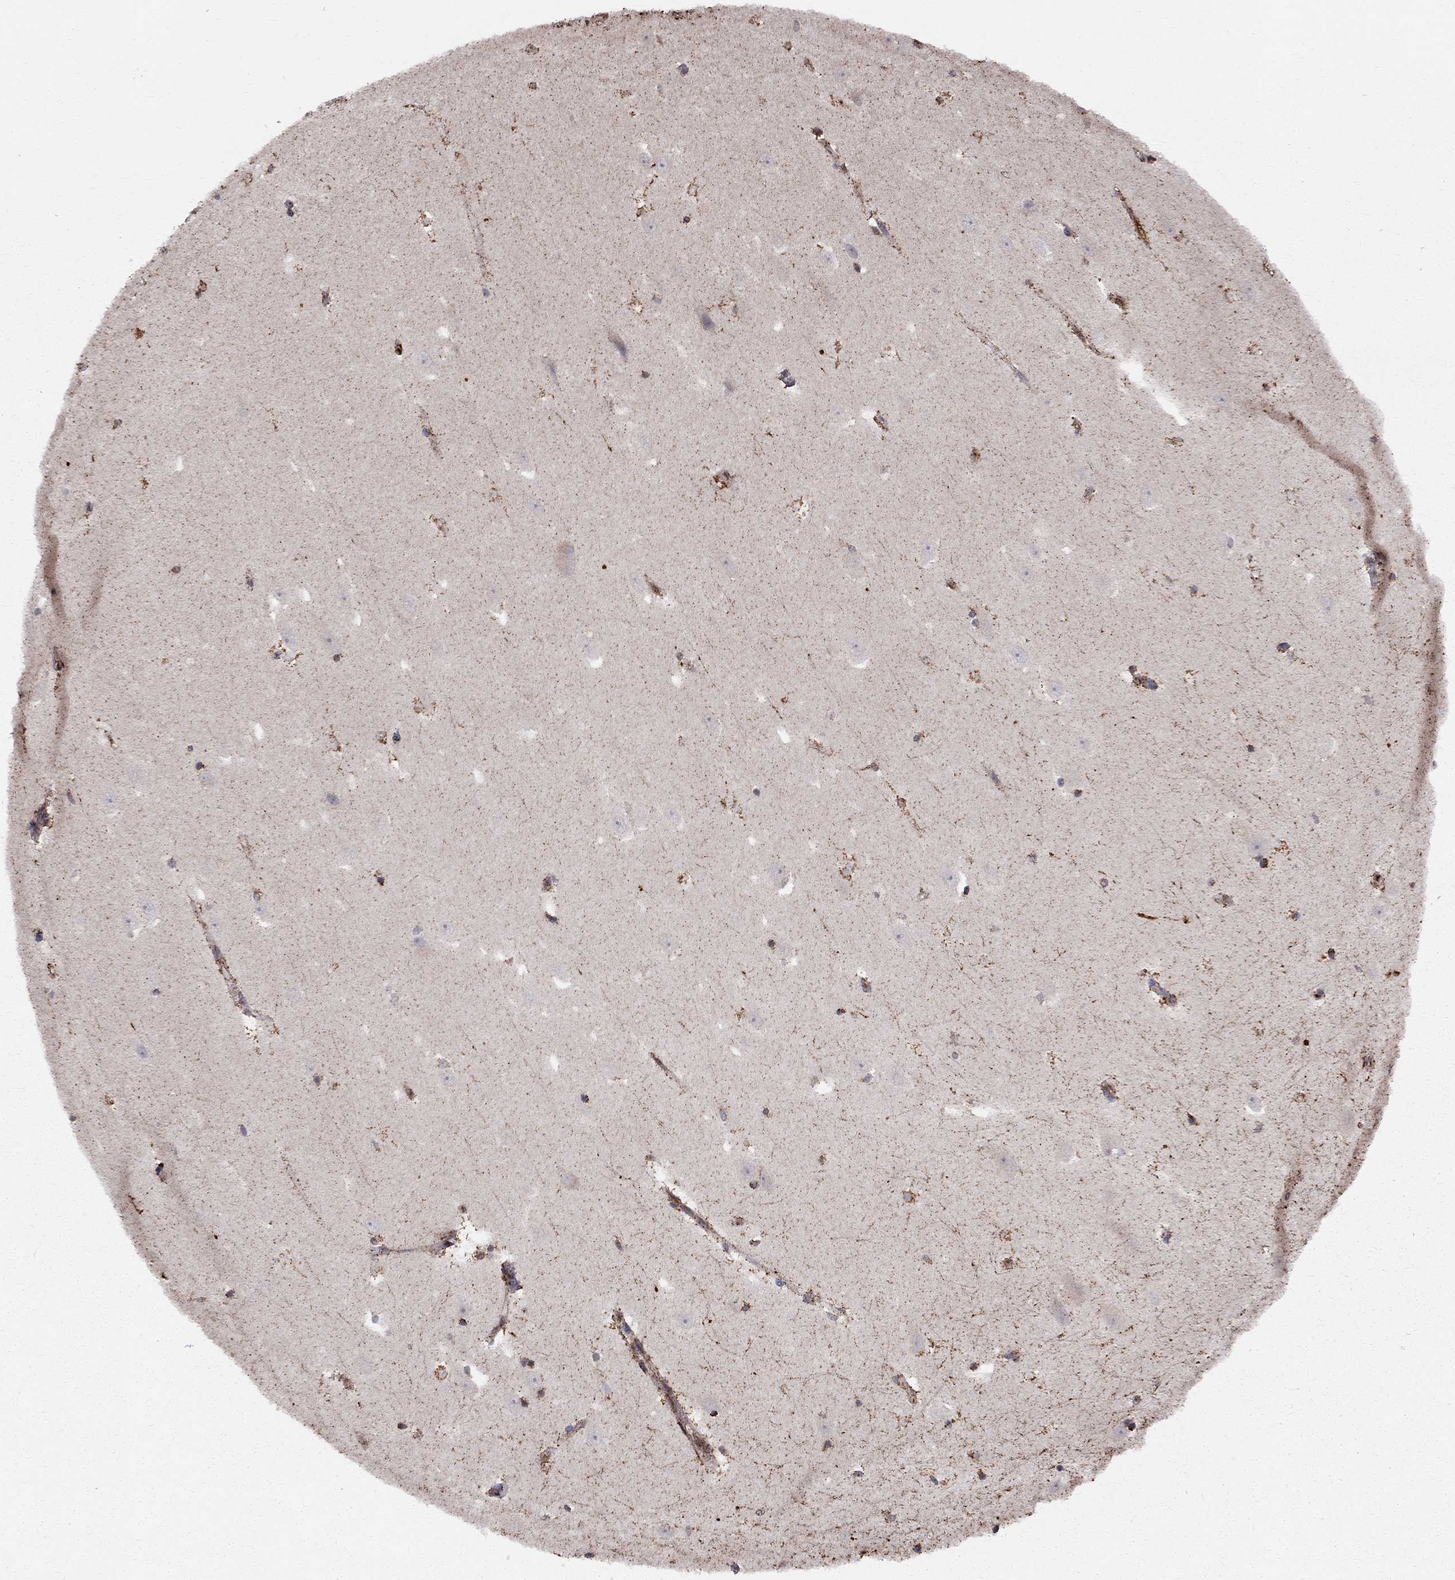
{"staining": {"intensity": "strong", "quantity": "<25%", "location": "cytoplasmic/membranous"}, "tissue": "hippocampus", "cell_type": "Glial cells", "image_type": "normal", "snomed": [{"axis": "morphology", "description": "Normal tissue, NOS"}, {"axis": "topography", "description": "Hippocampus"}], "caption": "A high-resolution micrograph shows immunohistochemistry (IHC) staining of benign hippocampus, which displays strong cytoplasmic/membranous expression in about <25% of glial cells. (IHC, brightfield microscopy, high magnification).", "gene": "ELOB", "patient": {"sex": "male", "age": 49}}